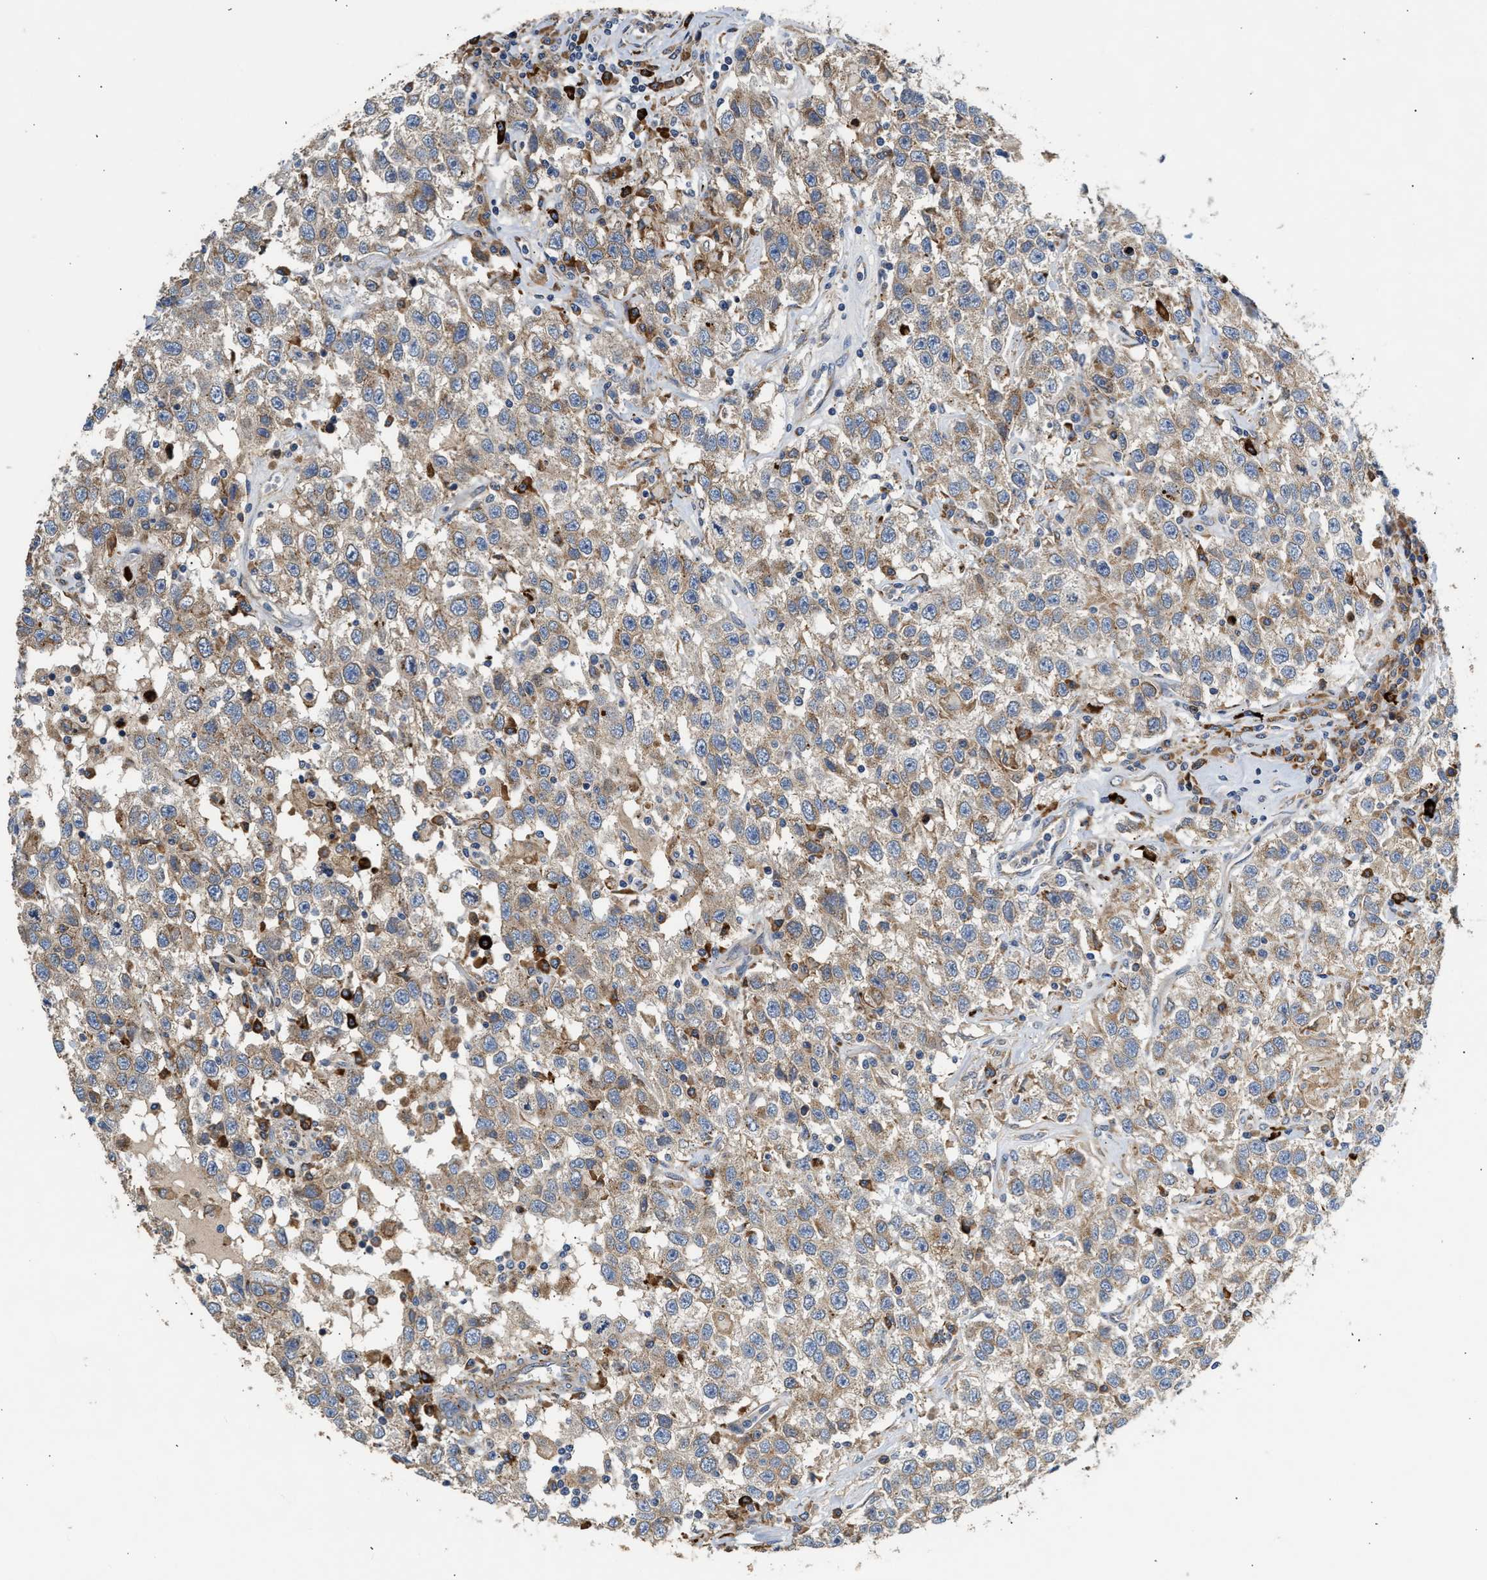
{"staining": {"intensity": "moderate", "quantity": ">75%", "location": "cytoplasmic/membranous"}, "tissue": "testis cancer", "cell_type": "Tumor cells", "image_type": "cancer", "snomed": [{"axis": "morphology", "description": "Seminoma, NOS"}, {"axis": "topography", "description": "Testis"}], "caption": "Immunohistochemical staining of testis cancer (seminoma) displays medium levels of moderate cytoplasmic/membranous protein expression in approximately >75% of tumor cells. Nuclei are stained in blue.", "gene": "AMZ1", "patient": {"sex": "male", "age": 41}}